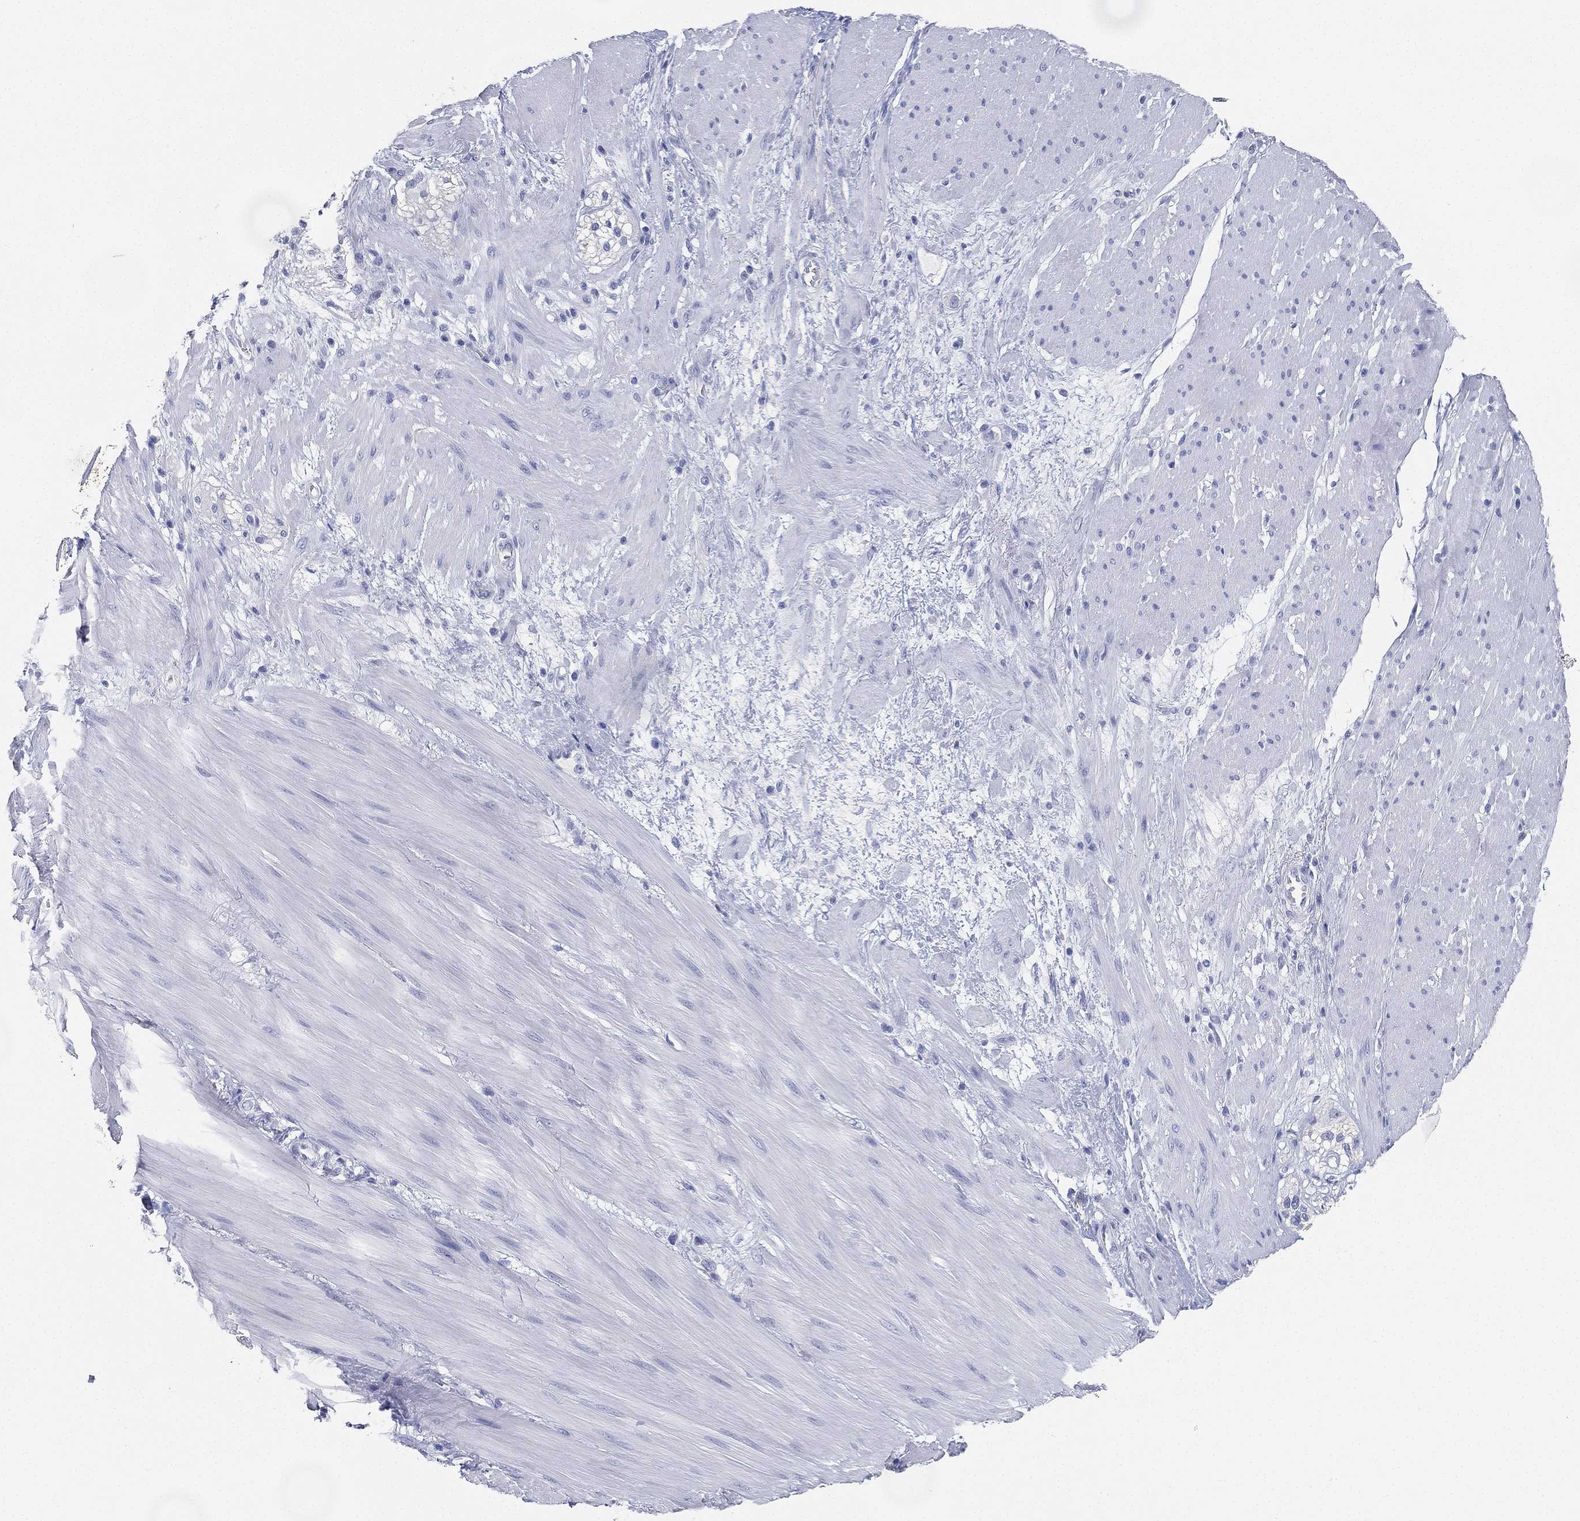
{"staining": {"intensity": "negative", "quantity": "none", "location": "none"}, "tissue": "smooth muscle", "cell_type": "Smooth muscle cells", "image_type": "normal", "snomed": [{"axis": "morphology", "description": "Normal tissue, NOS"}, {"axis": "topography", "description": "Soft tissue"}, {"axis": "topography", "description": "Smooth muscle"}], "caption": "Smooth muscle stained for a protein using immunohistochemistry (IHC) reveals no staining smooth muscle cells.", "gene": "GPR61", "patient": {"sex": "male", "age": 72}}